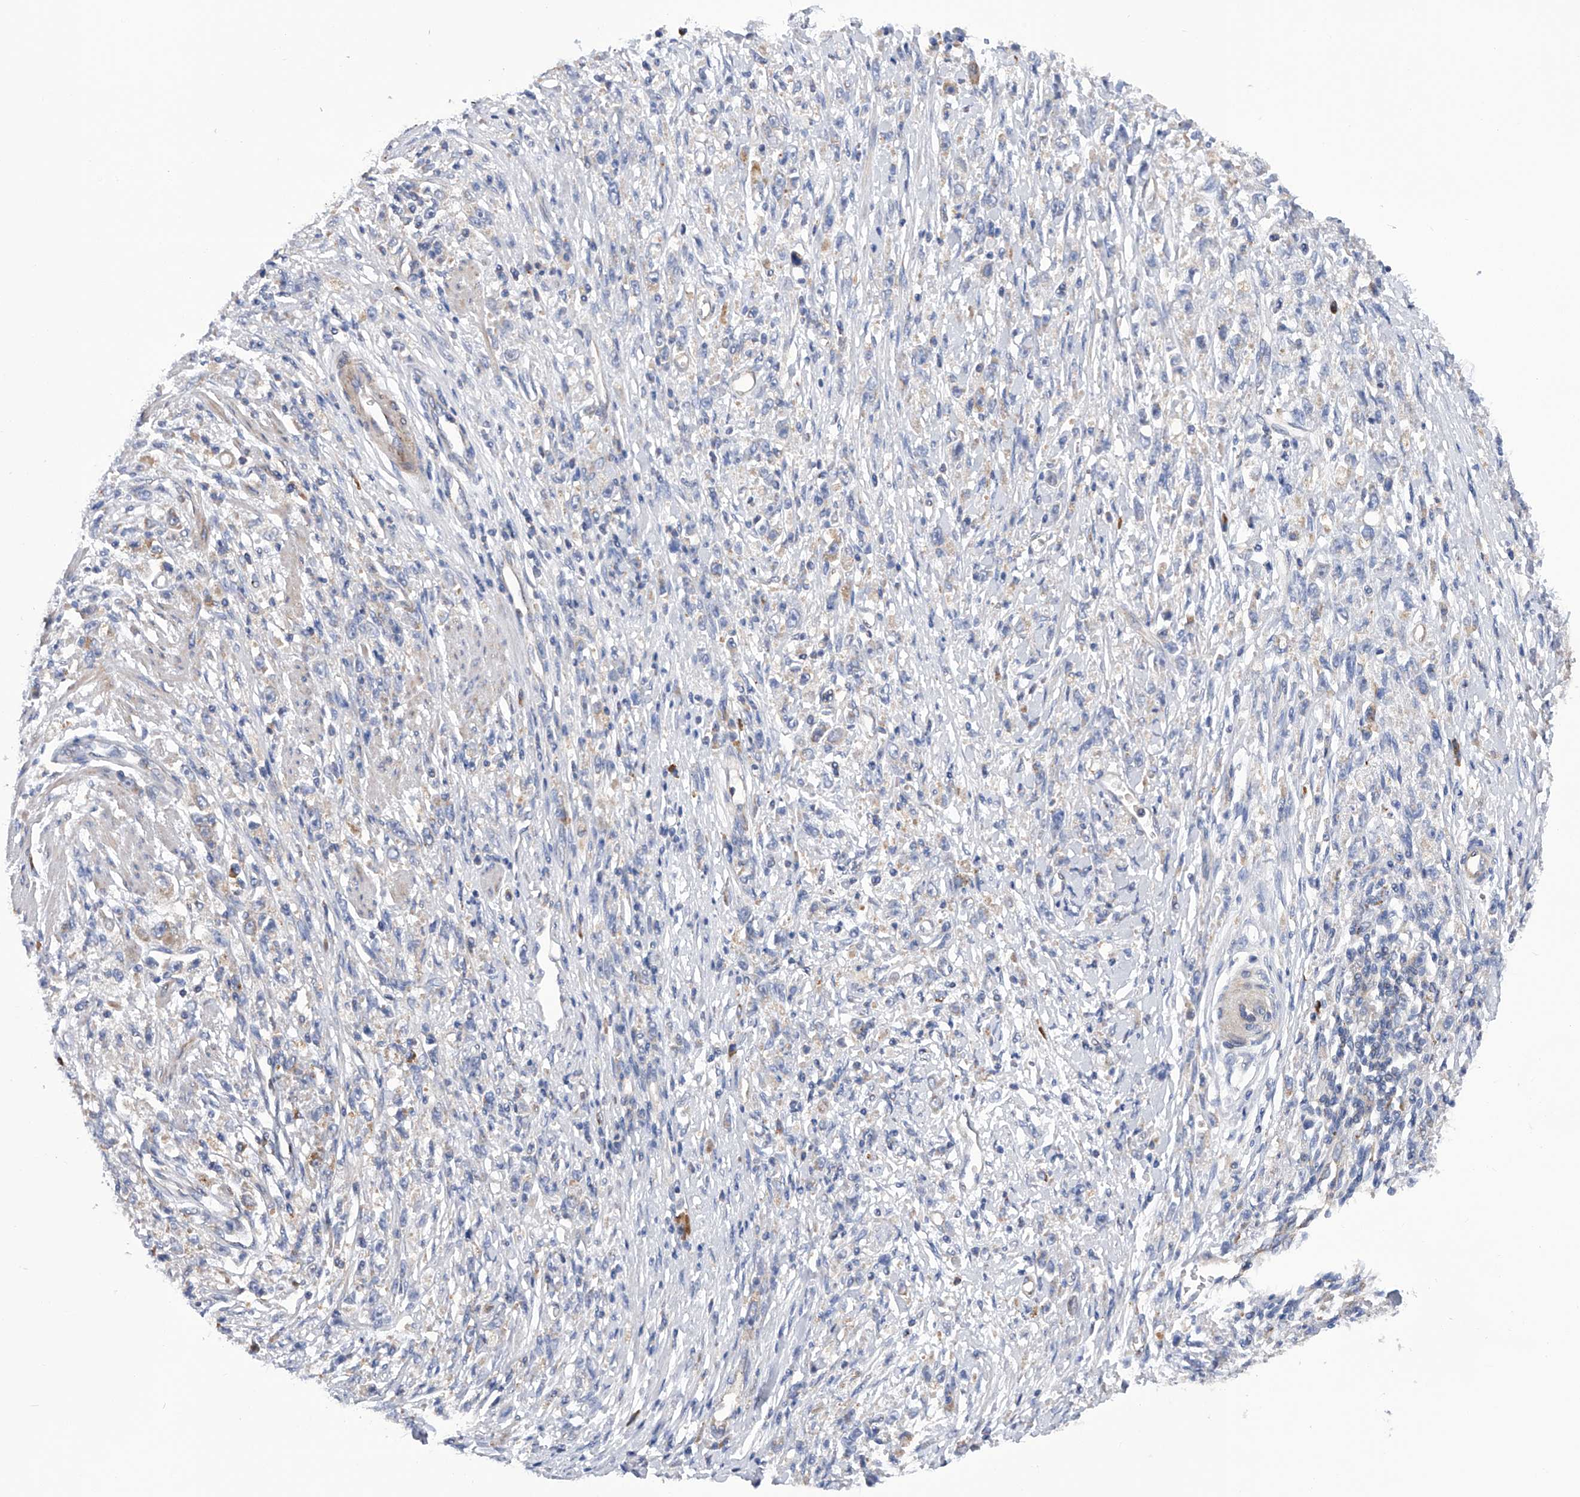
{"staining": {"intensity": "negative", "quantity": "none", "location": "none"}, "tissue": "stomach cancer", "cell_type": "Tumor cells", "image_type": "cancer", "snomed": [{"axis": "morphology", "description": "Adenocarcinoma, NOS"}, {"axis": "topography", "description": "Stomach"}], "caption": "This is an IHC micrograph of human stomach cancer. There is no positivity in tumor cells.", "gene": "MLYCD", "patient": {"sex": "female", "age": 59}}